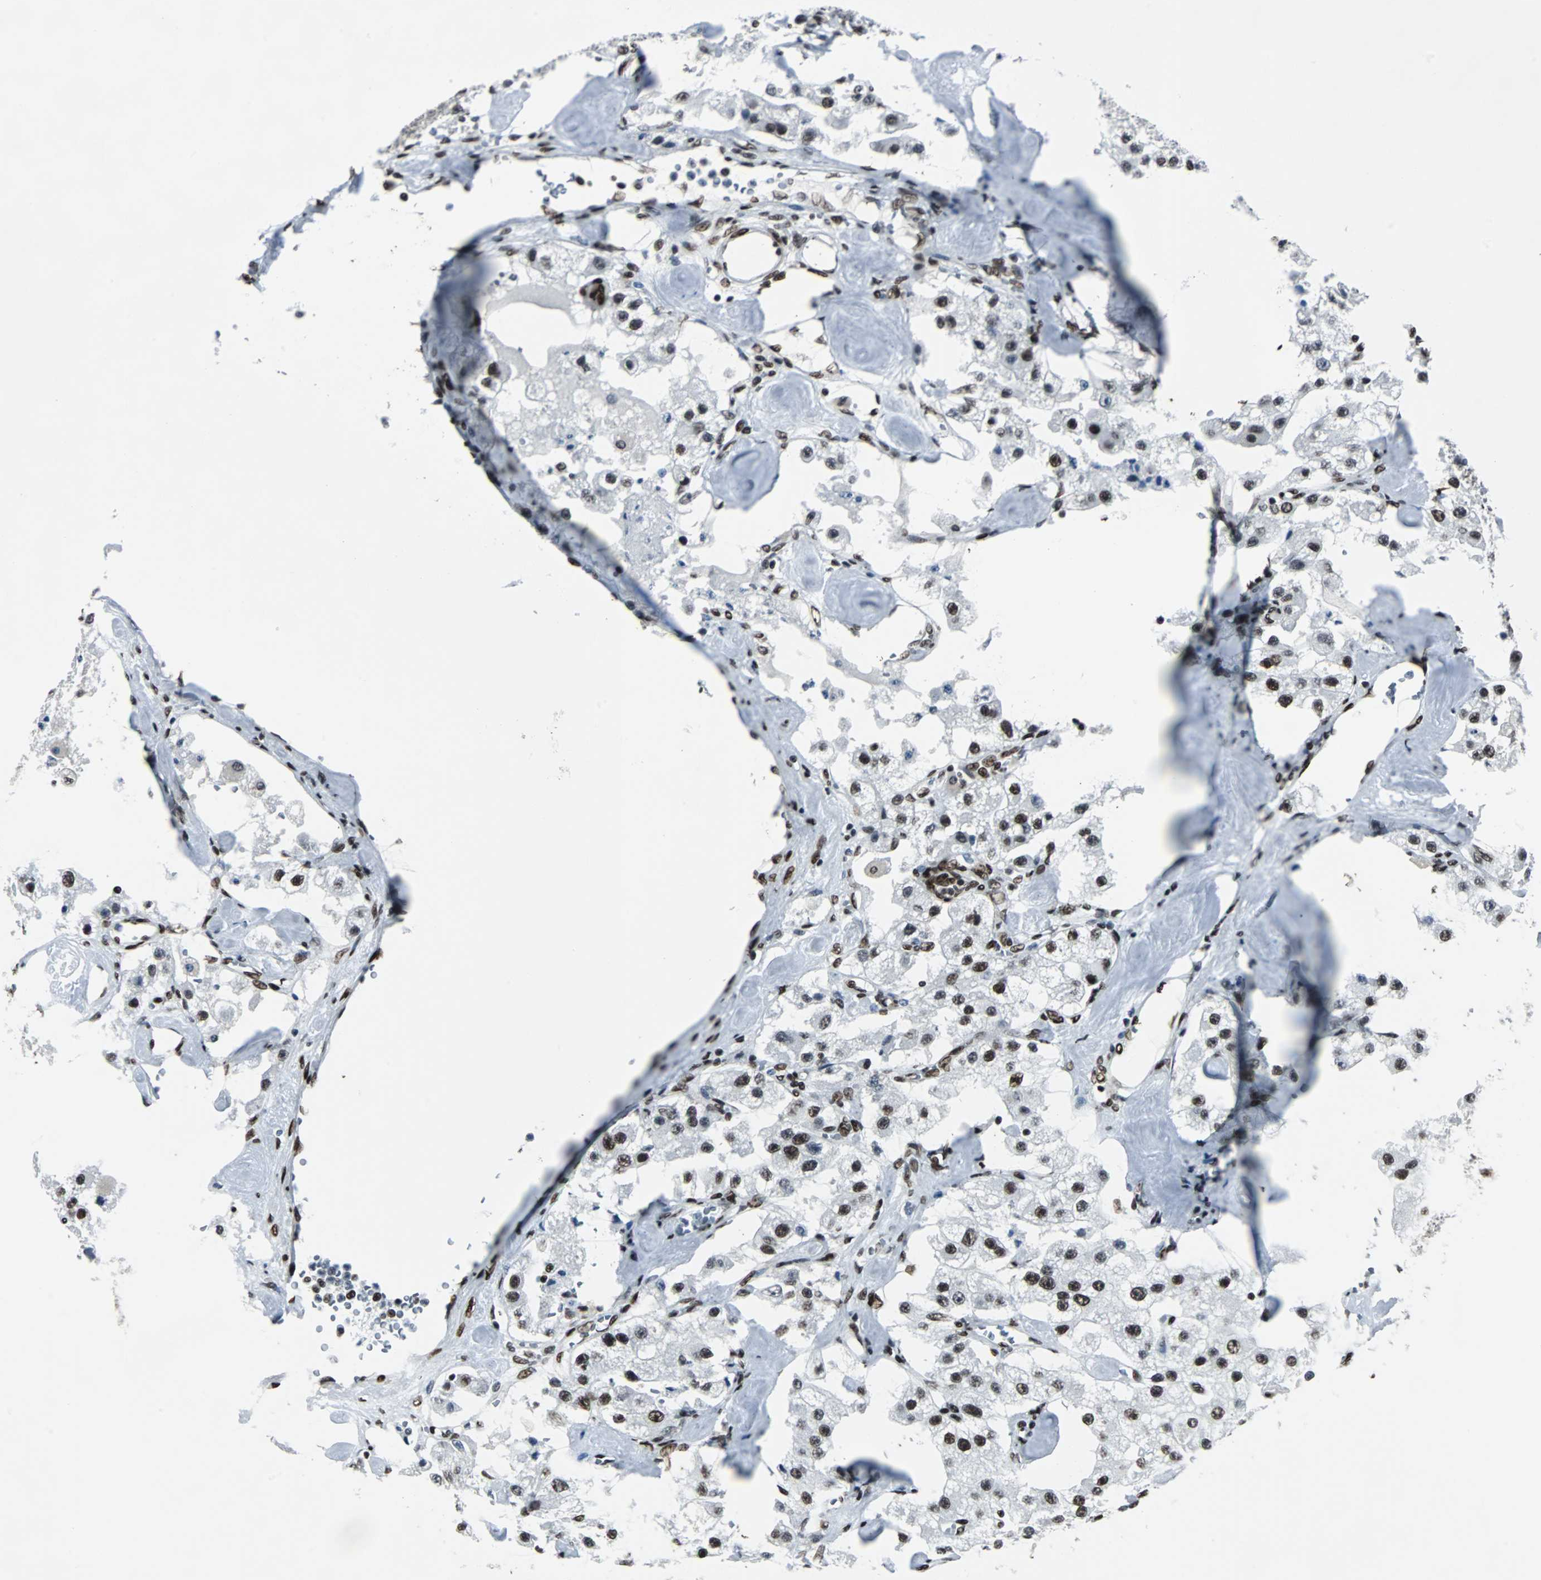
{"staining": {"intensity": "strong", "quantity": ">75%", "location": "nuclear"}, "tissue": "carcinoid", "cell_type": "Tumor cells", "image_type": "cancer", "snomed": [{"axis": "morphology", "description": "Carcinoid, malignant, NOS"}, {"axis": "topography", "description": "Pancreas"}], "caption": "Human carcinoid stained with a brown dye demonstrates strong nuclear positive positivity in approximately >75% of tumor cells.", "gene": "MEF2D", "patient": {"sex": "male", "age": 41}}